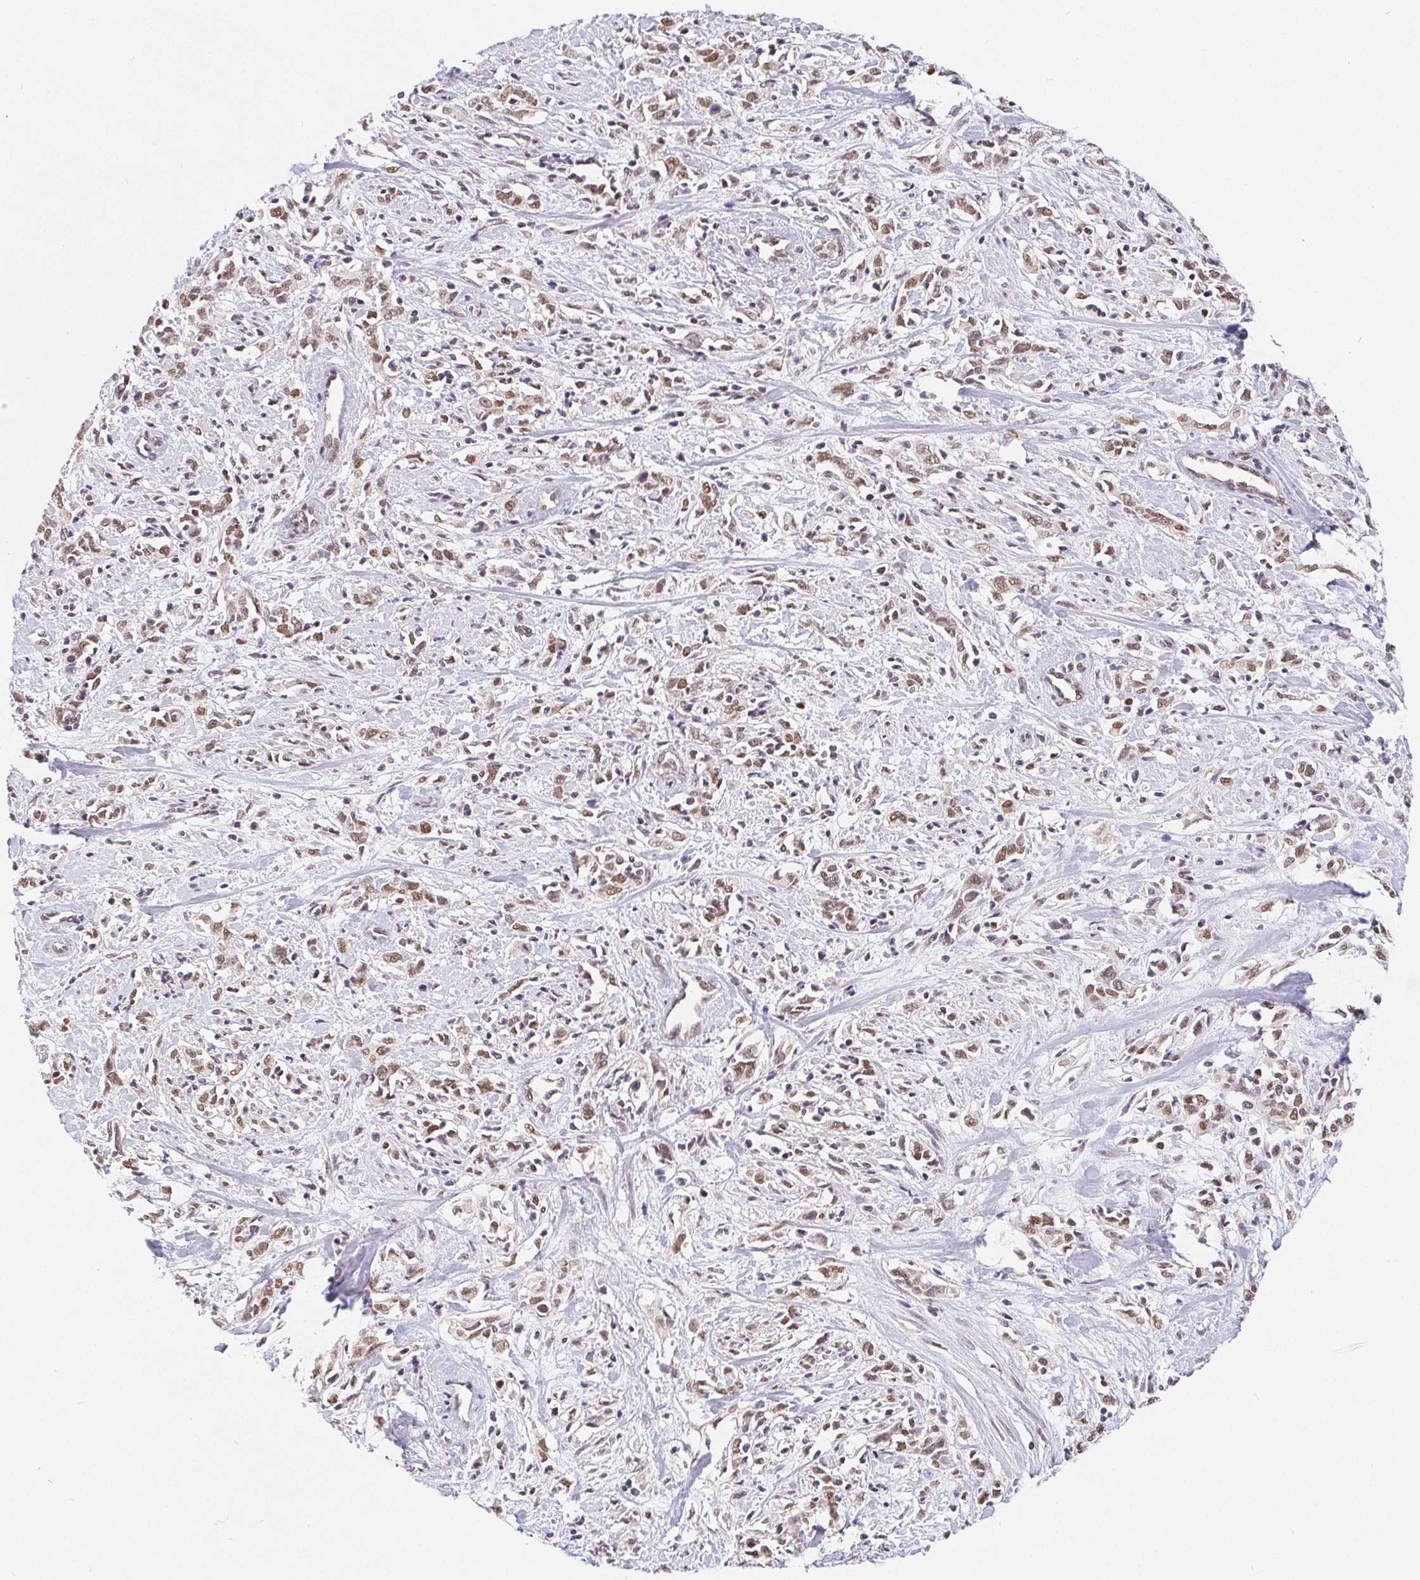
{"staining": {"intensity": "moderate", "quantity": ">75%", "location": "nuclear"}, "tissue": "cervical cancer", "cell_type": "Tumor cells", "image_type": "cancer", "snomed": [{"axis": "morphology", "description": "Adenocarcinoma, NOS"}, {"axis": "topography", "description": "Cervix"}], "caption": "This is an image of IHC staining of cervical cancer (adenocarcinoma), which shows moderate positivity in the nuclear of tumor cells.", "gene": "POU2F1", "patient": {"sex": "female", "age": 40}}